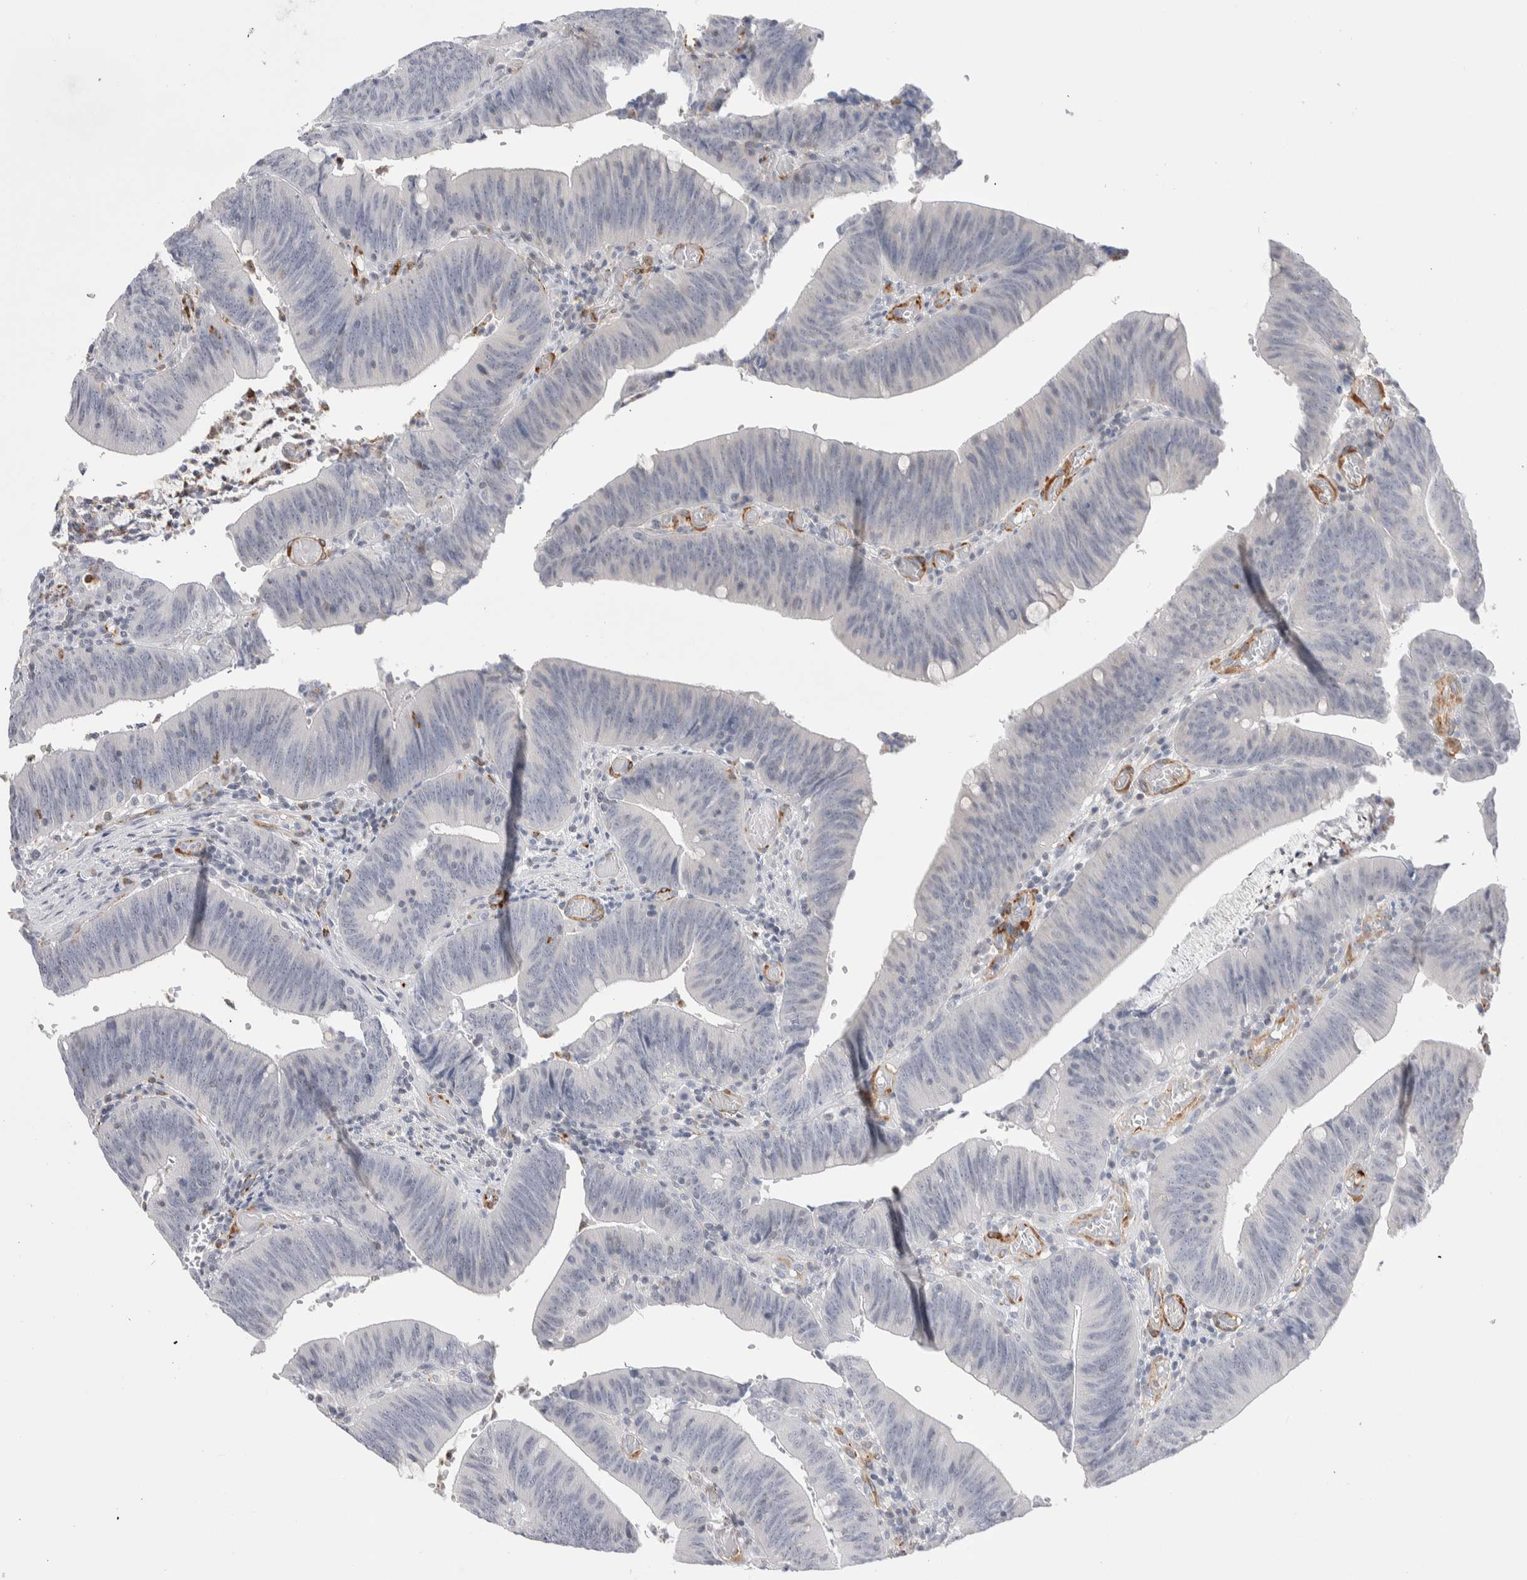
{"staining": {"intensity": "negative", "quantity": "none", "location": "none"}, "tissue": "colorectal cancer", "cell_type": "Tumor cells", "image_type": "cancer", "snomed": [{"axis": "morphology", "description": "Normal tissue, NOS"}, {"axis": "morphology", "description": "Adenocarcinoma, NOS"}, {"axis": "topography", "description": "Rectum"}], "caption": "This is an IHC micrograph of colorectal cancer. There is no positivity in tumor cells.", "gene": "SEPTIN4", "patient": {"sex": "female", "age": 66}}